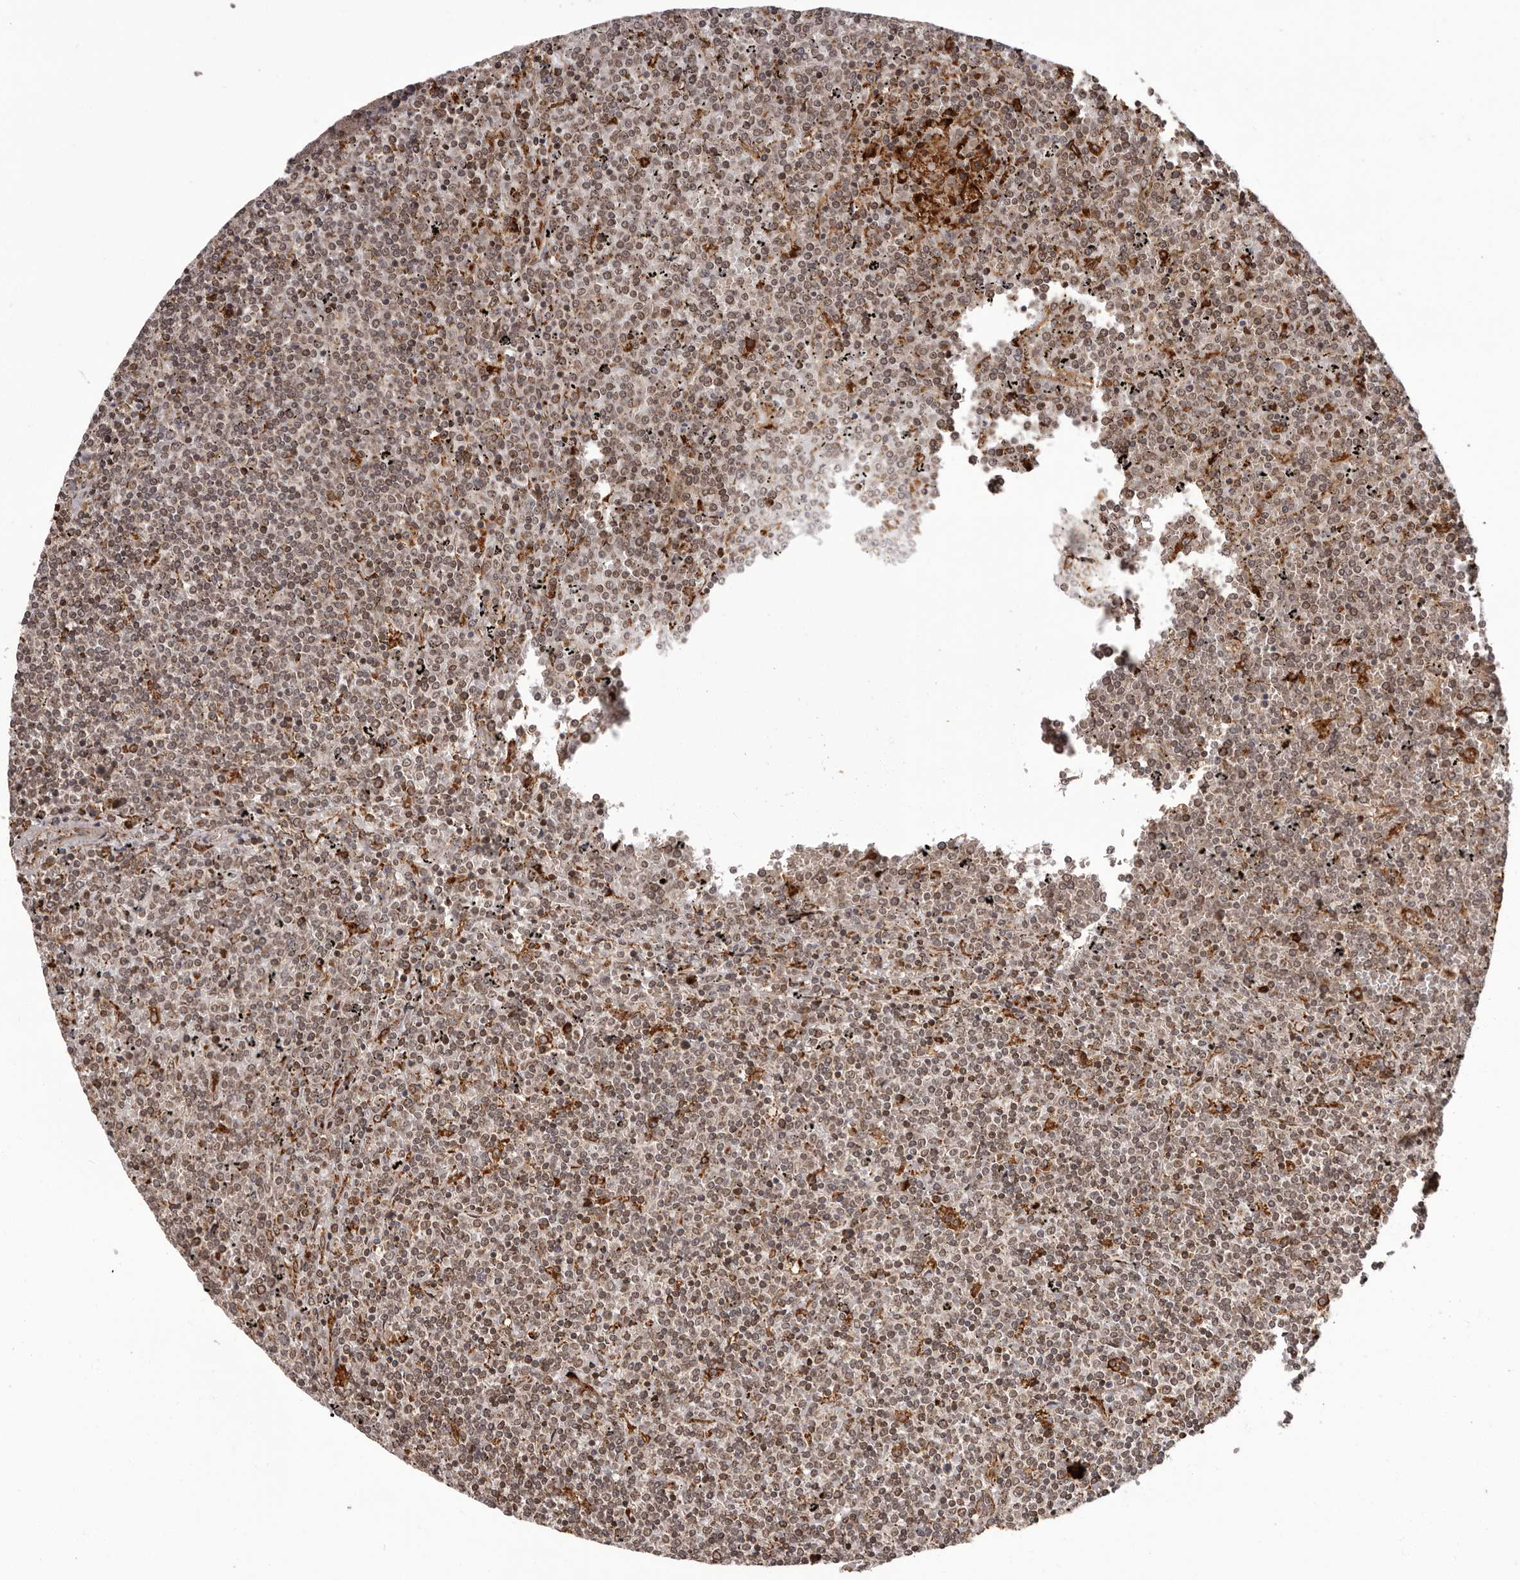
{"staining": {"intensity": "moderate", "quantity": ">75%", "location": "nuclear"}, "tissue": "lymphoma", "cell_type": "Tumor cells", "image_type": "cancer", "snomed": [{"axis": "morphology", "description": "Malignant lymphoma, non-Hodgkin's type, Low grade"}, {"axis": "topography", "description": "Spleen"}], "caption": "Tumor cells show medium levels of moderate nuclear positivity in about >75% of cells in human malignant lymphoma, non-Hodgkin's type (low-grade).", "gene": "IL32", "patient": {"sex": "female", "age": 19}}